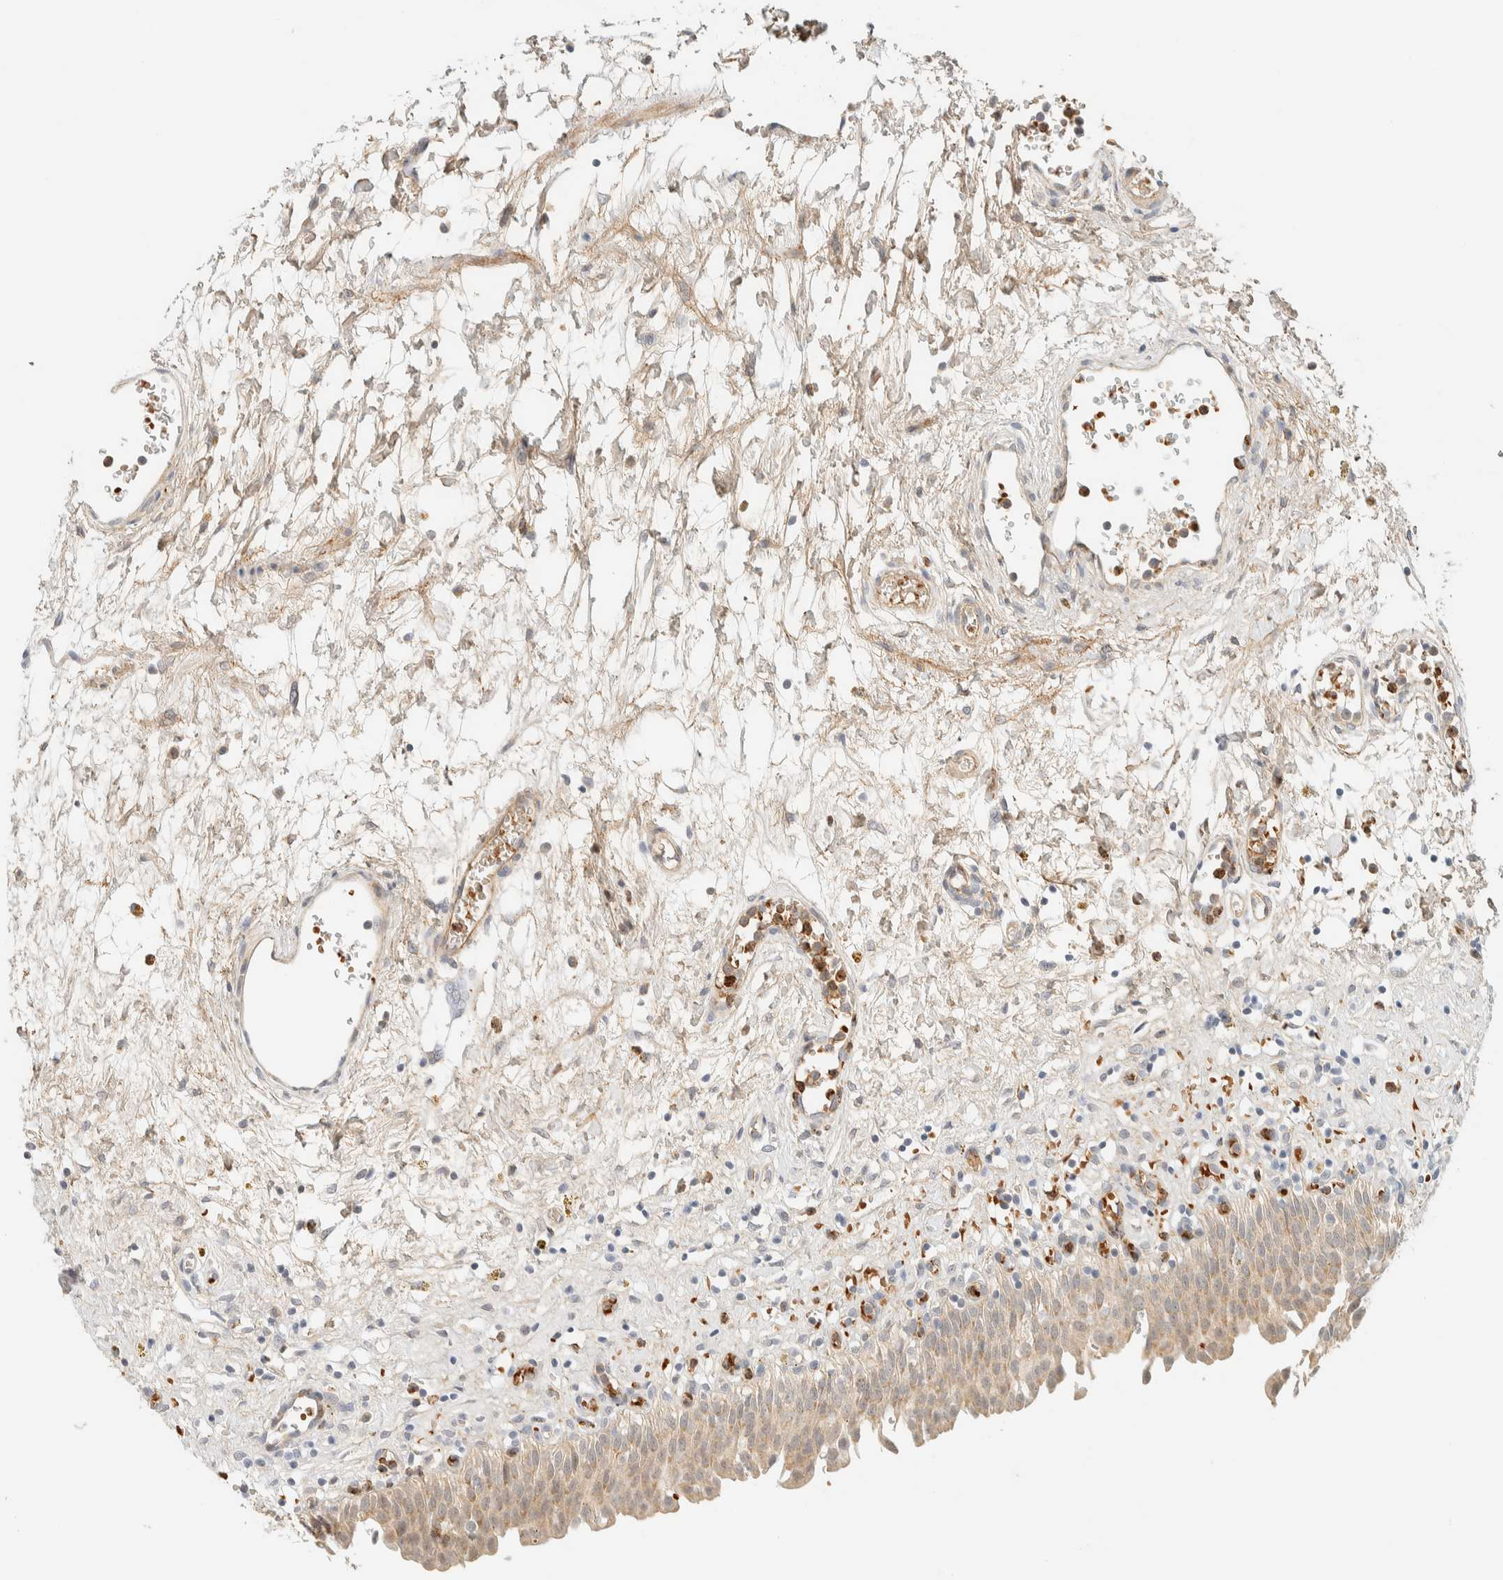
{"staining": {"intensity": "weak", "quantity": ">75%", "location": "cytoplasmic/membranous"}, "tissue": "urinary bladder", "cell_type": "Urothelial cells", "image_type": "normal", "snomed": [{"axis": "morphology", "description": "Urothelial carcinoma, High grade"}, {"axis": "topography", "description": "Urinary bladder"}], "caption": "An immunohistochemistry image of normal tissue is shown. Protein staining in brown labels weak cytoplasmic/membranous positivity in urinary bladder within urothelial cells.", "gene": "TNK1", "patient": {"sex": "male", "age": 46}}